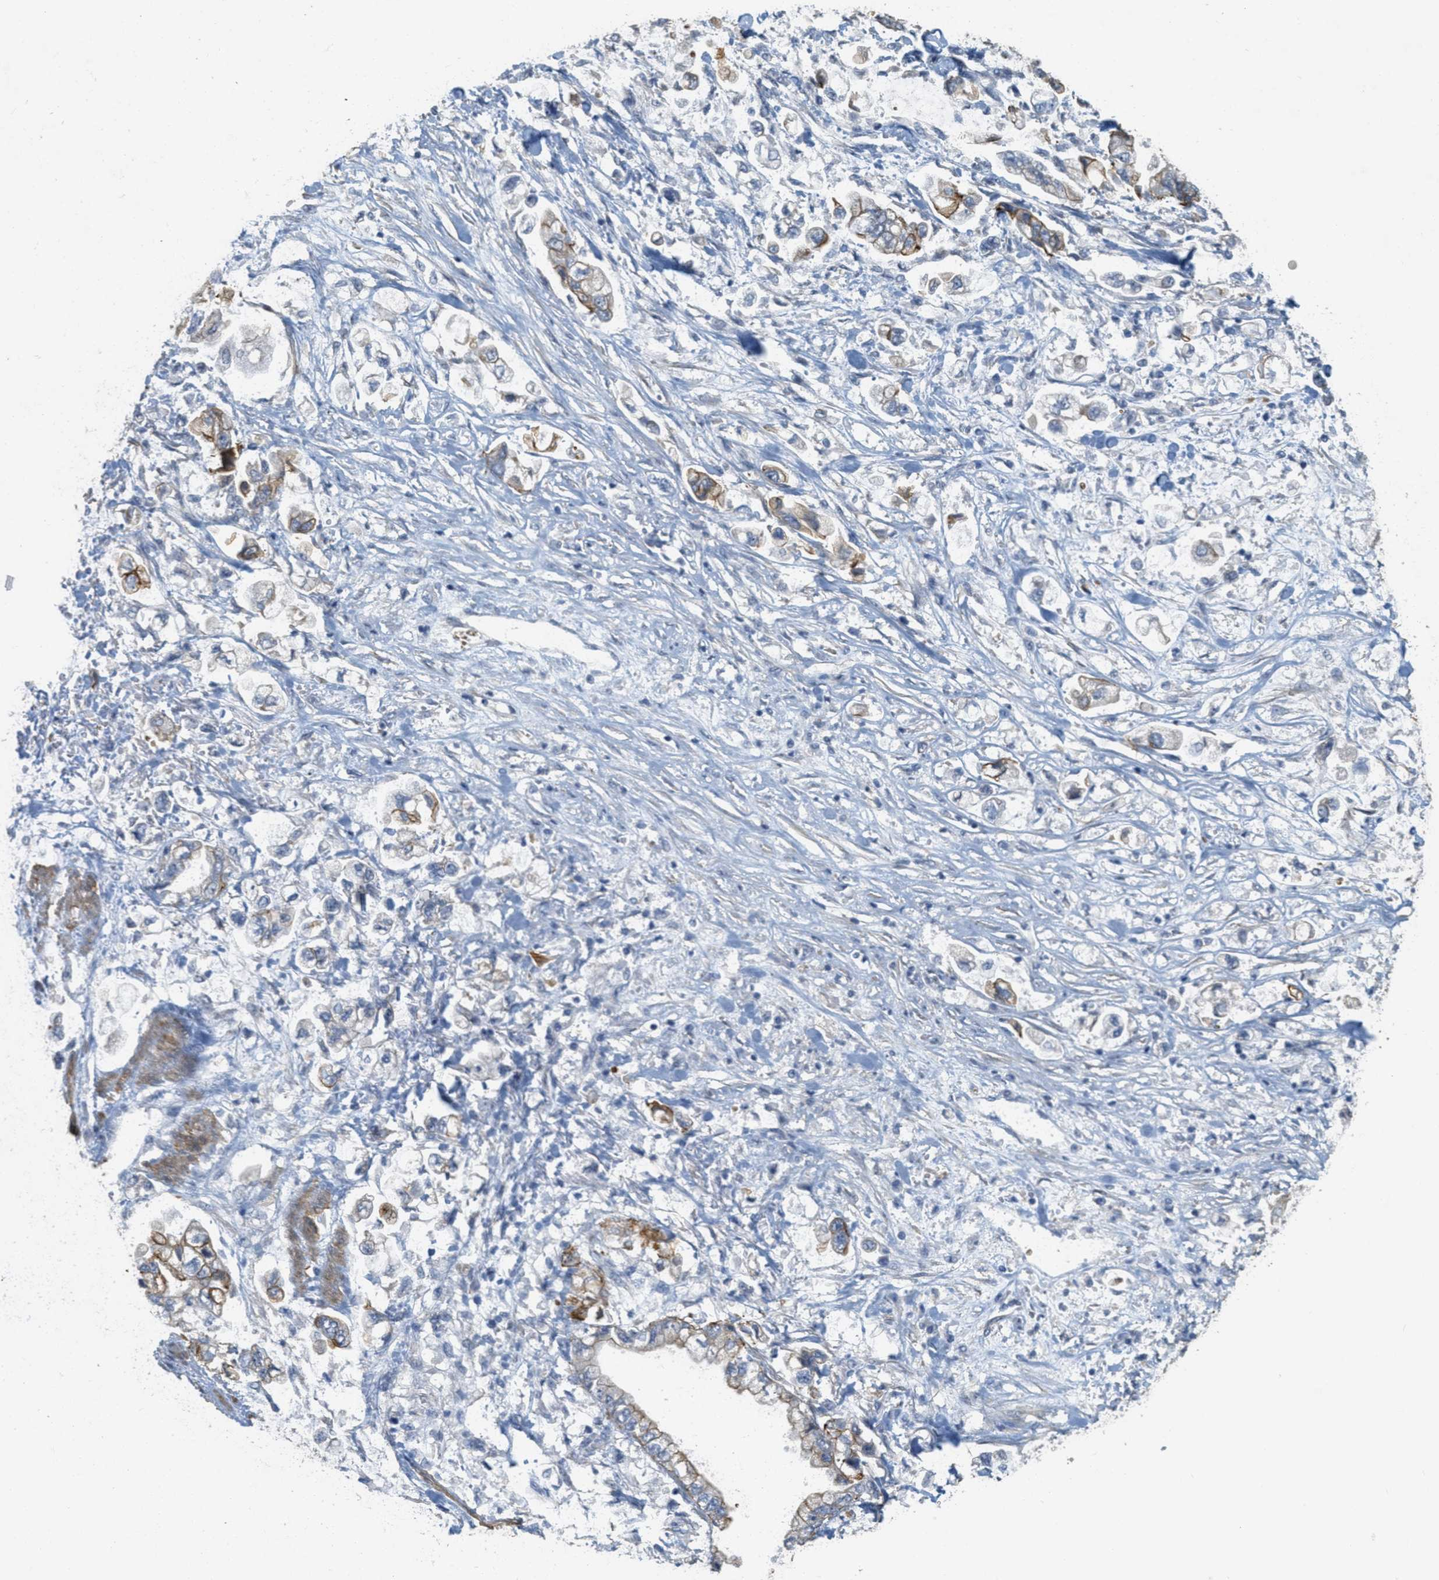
{"staining": {"intensity": "moderate", "quantity": "25%-75%", "location": "cytoplasmic/membranous"}, "tissue": "stomach cancer", "cell_type": "Tumor cells", "image_type": "cancer", "snomed": [{"axis": "morphology", "description": "Normal tissue, NOS"}, {"axis": "morphology", "description": "Adenocarcinoma, NOS"}, {"axis": "topography", "description": "Stomach"}], "caption": "Immunohistochemical staining of human adenocarcinoma (stomach) demonstrates medium levels of moderate cytoplasmic/membranous expression in approximately 25%-75% of tumor cells. The staining is performed using DAB (3,3'-diaminobenzidine) brown chromogen to label protein expression. The nuclei are counter-stained blue using hematoxylin.", "gene": "MRS2", "patient": {"sex": "male", "age": 62}}